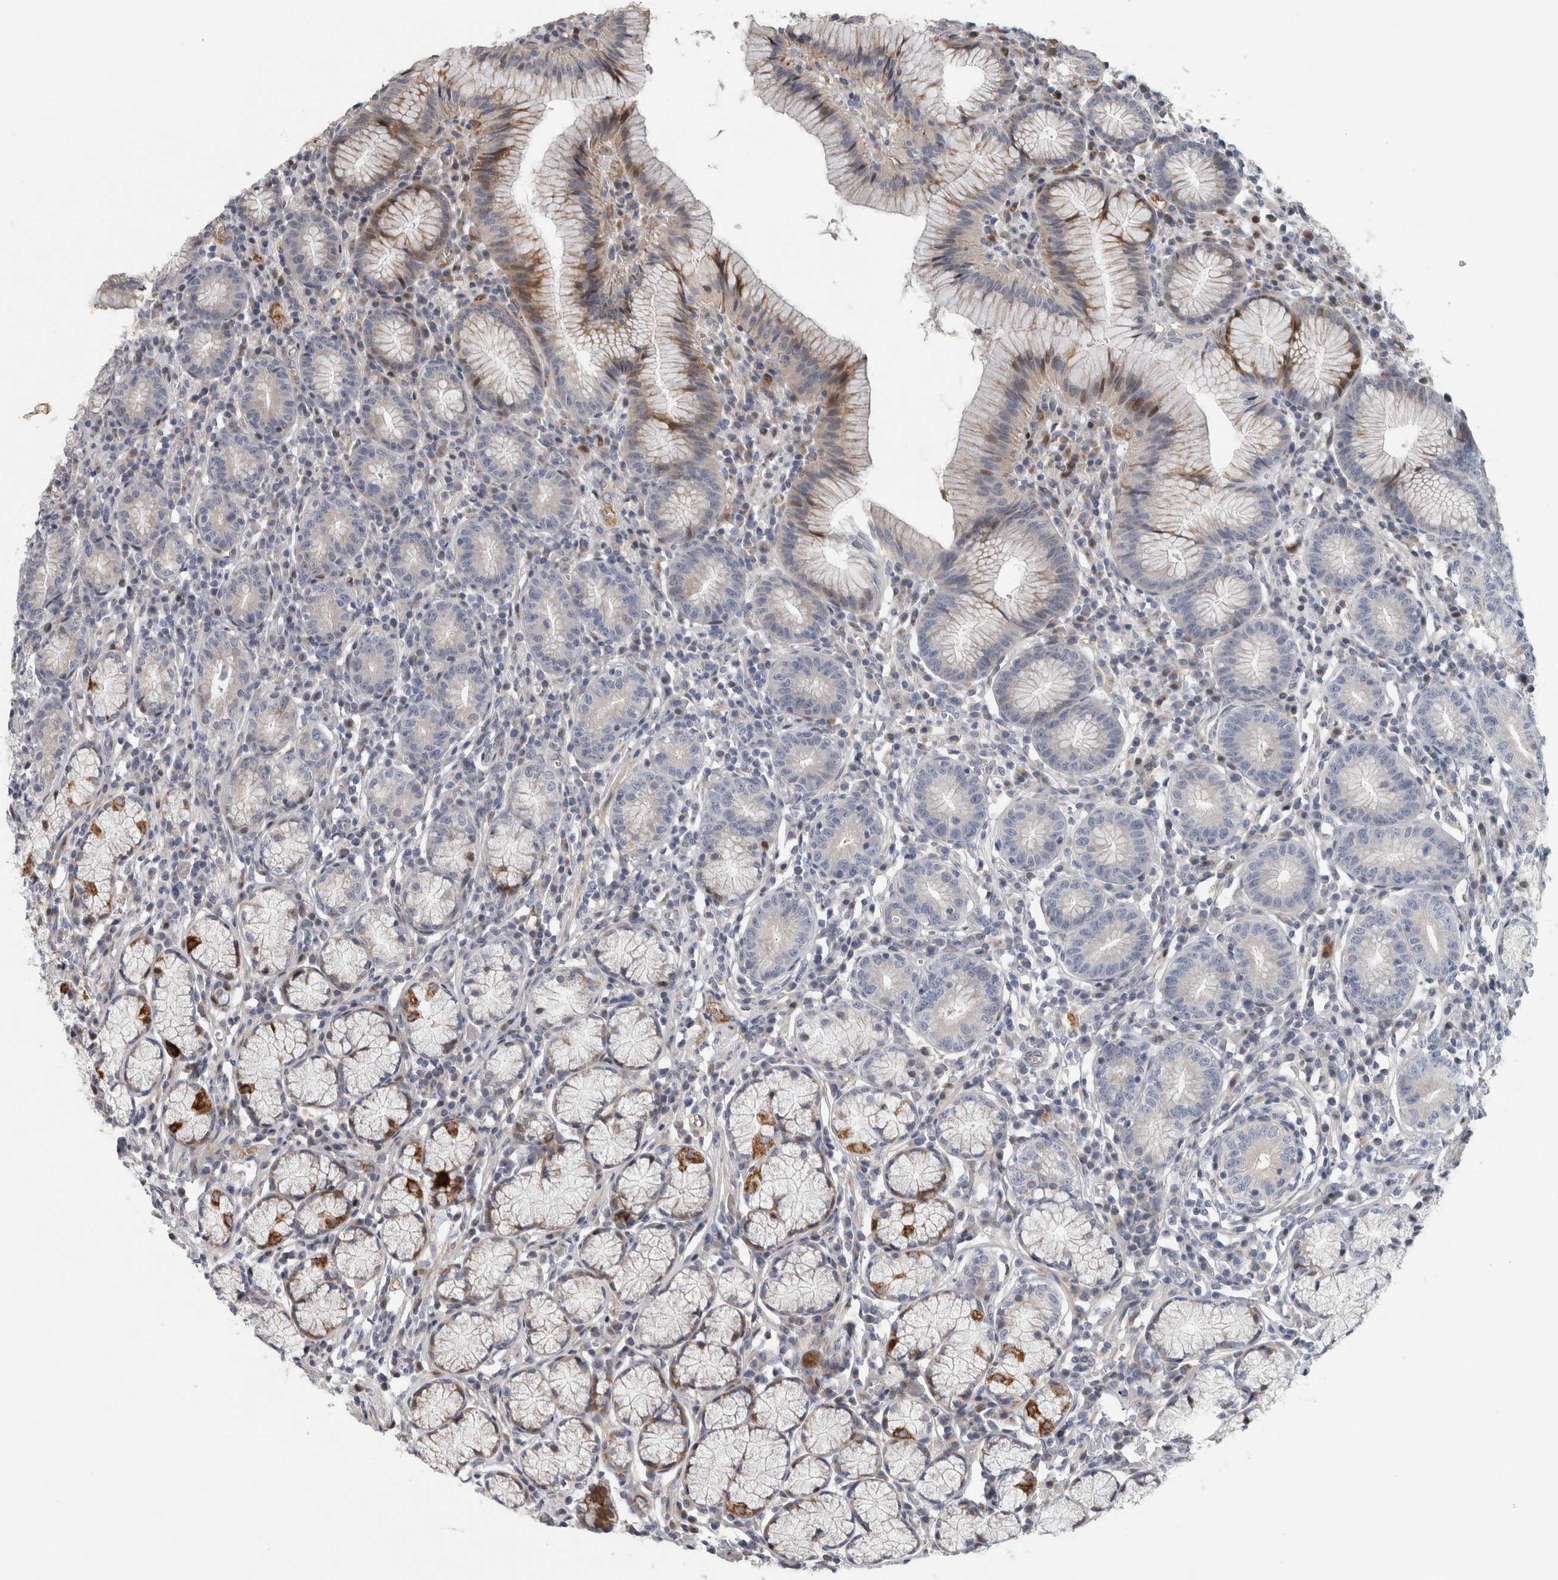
{"staining": {"intensity": "moderate", "quantity": "25%-75%", "location": "cytoplasmic/membranous"}, "tissue": "stomach", "cell_type": "Glandular cells", "image_type": "normal", "snomed": [{"axis": "morphology", "description": "Normal tissue, NOS"}, {"axis": "topography", "description": "Stomach"}], "caption": "High-magnification brightfield microscopy of benign stomach stained with DAB (3,3'-diaminobenzidine) (brown) and counterstained with hematoxylin (blue). glandular cells exhibit moderate cytoplasmic/membranous expression is appreciated in about25%-75% of cells. (IHC, brightfield microscopy, high magnification).", "gene": "RBM48", "patient": {"sex": "male", "age": 55}}